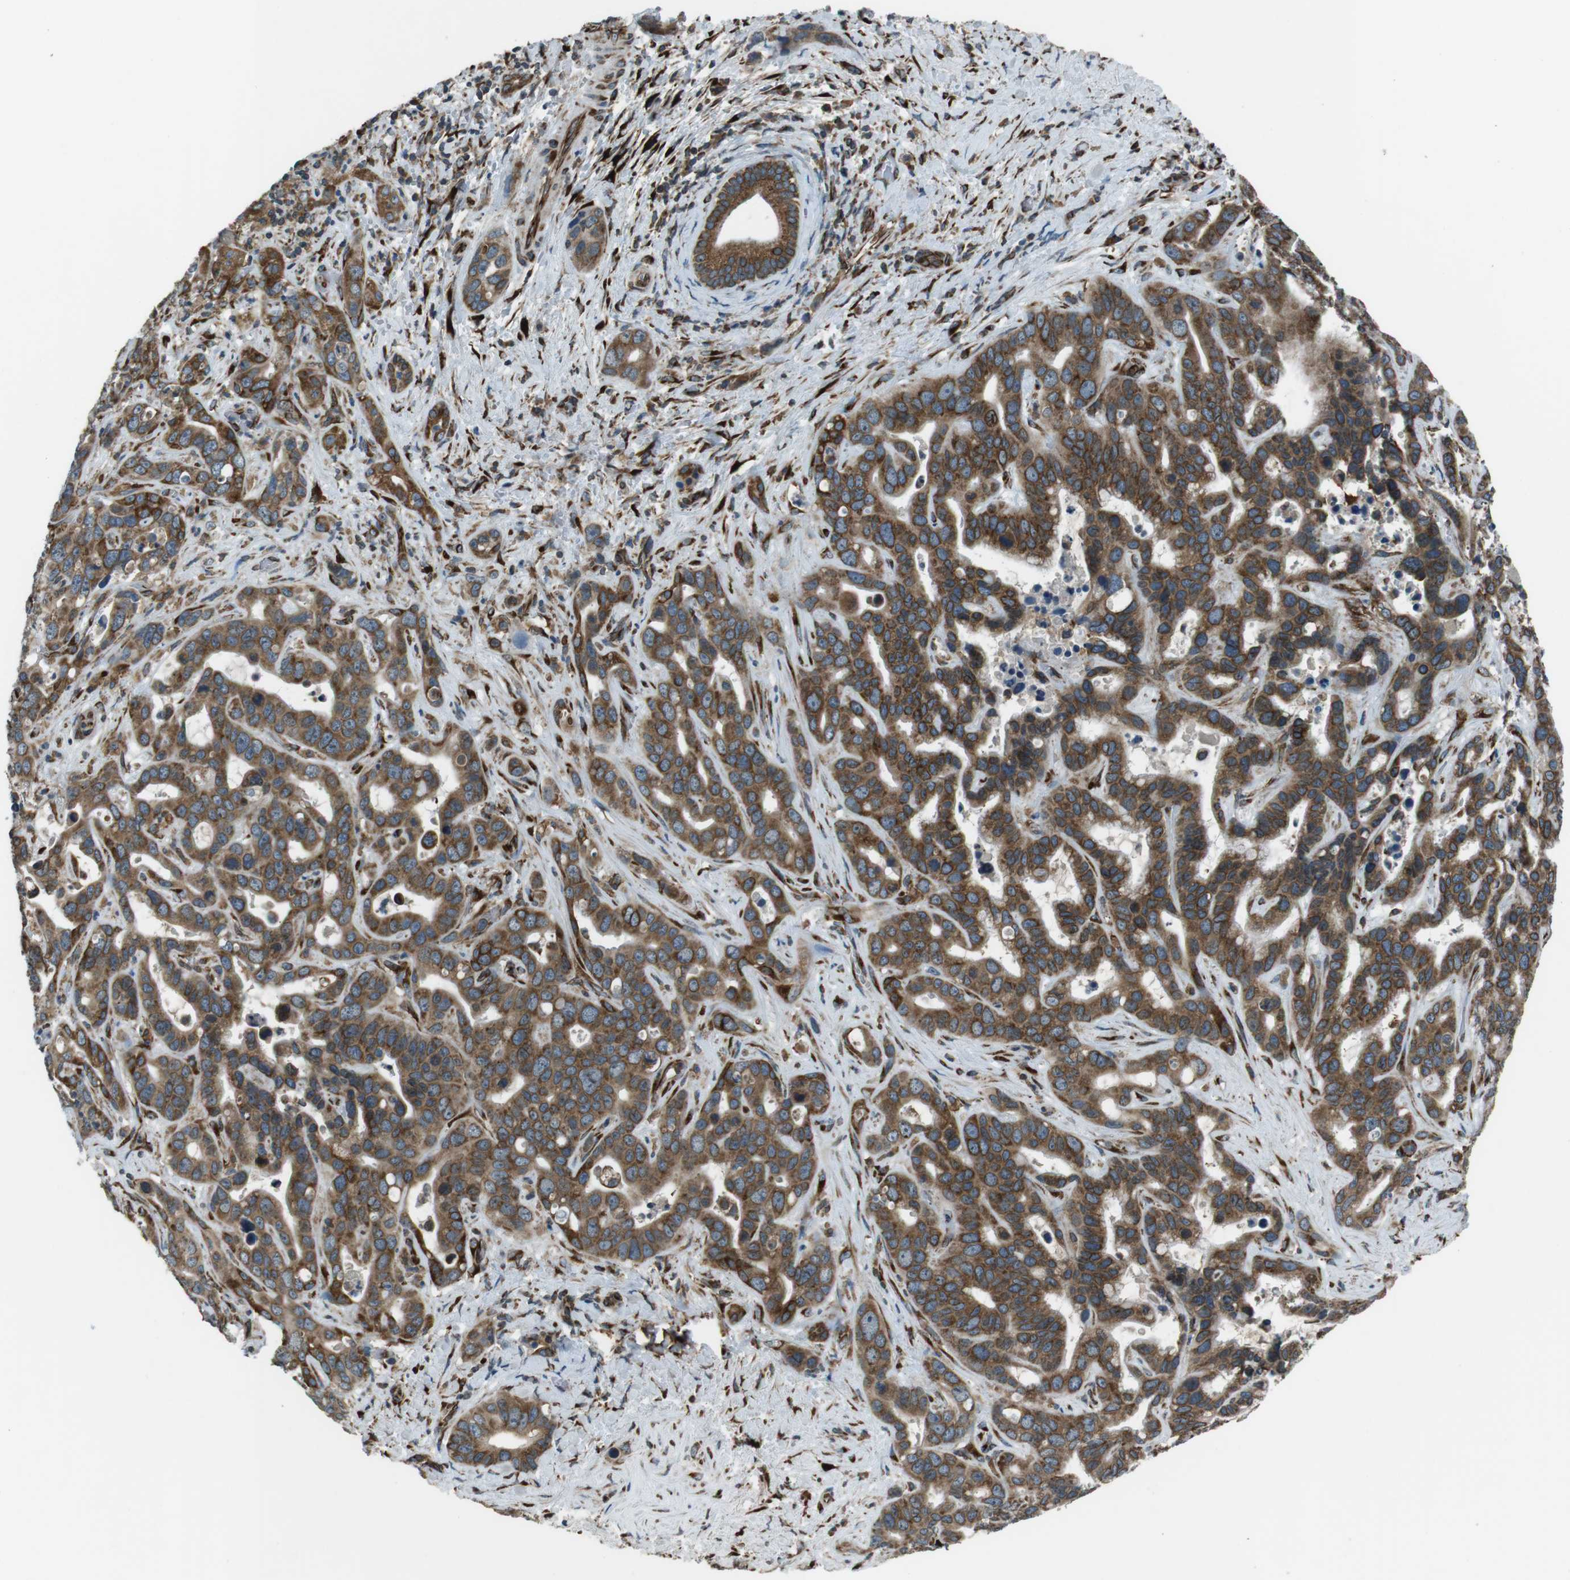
{"staining": {"intensity": "moderate", "quantity": ">75%", "location": "cytoplasmic/membranous"}, "tissue": "liver cancer", "cell_type": "Tumor cells", "image_type": "cancer", "snomed": [{"axis": "morphology", "description": "Cholangiocarcinoma"}, {"axis": "topography", "description": "Liver"}], "caption": "Immunohistochemical staining of liver cancer demonstrates medium levels of moderate cytoplasmic/membranous protein staining in approximately >75% of tumor cells.", "gene": "KTN1", "patient": {"sex": "female", "age": 65}}